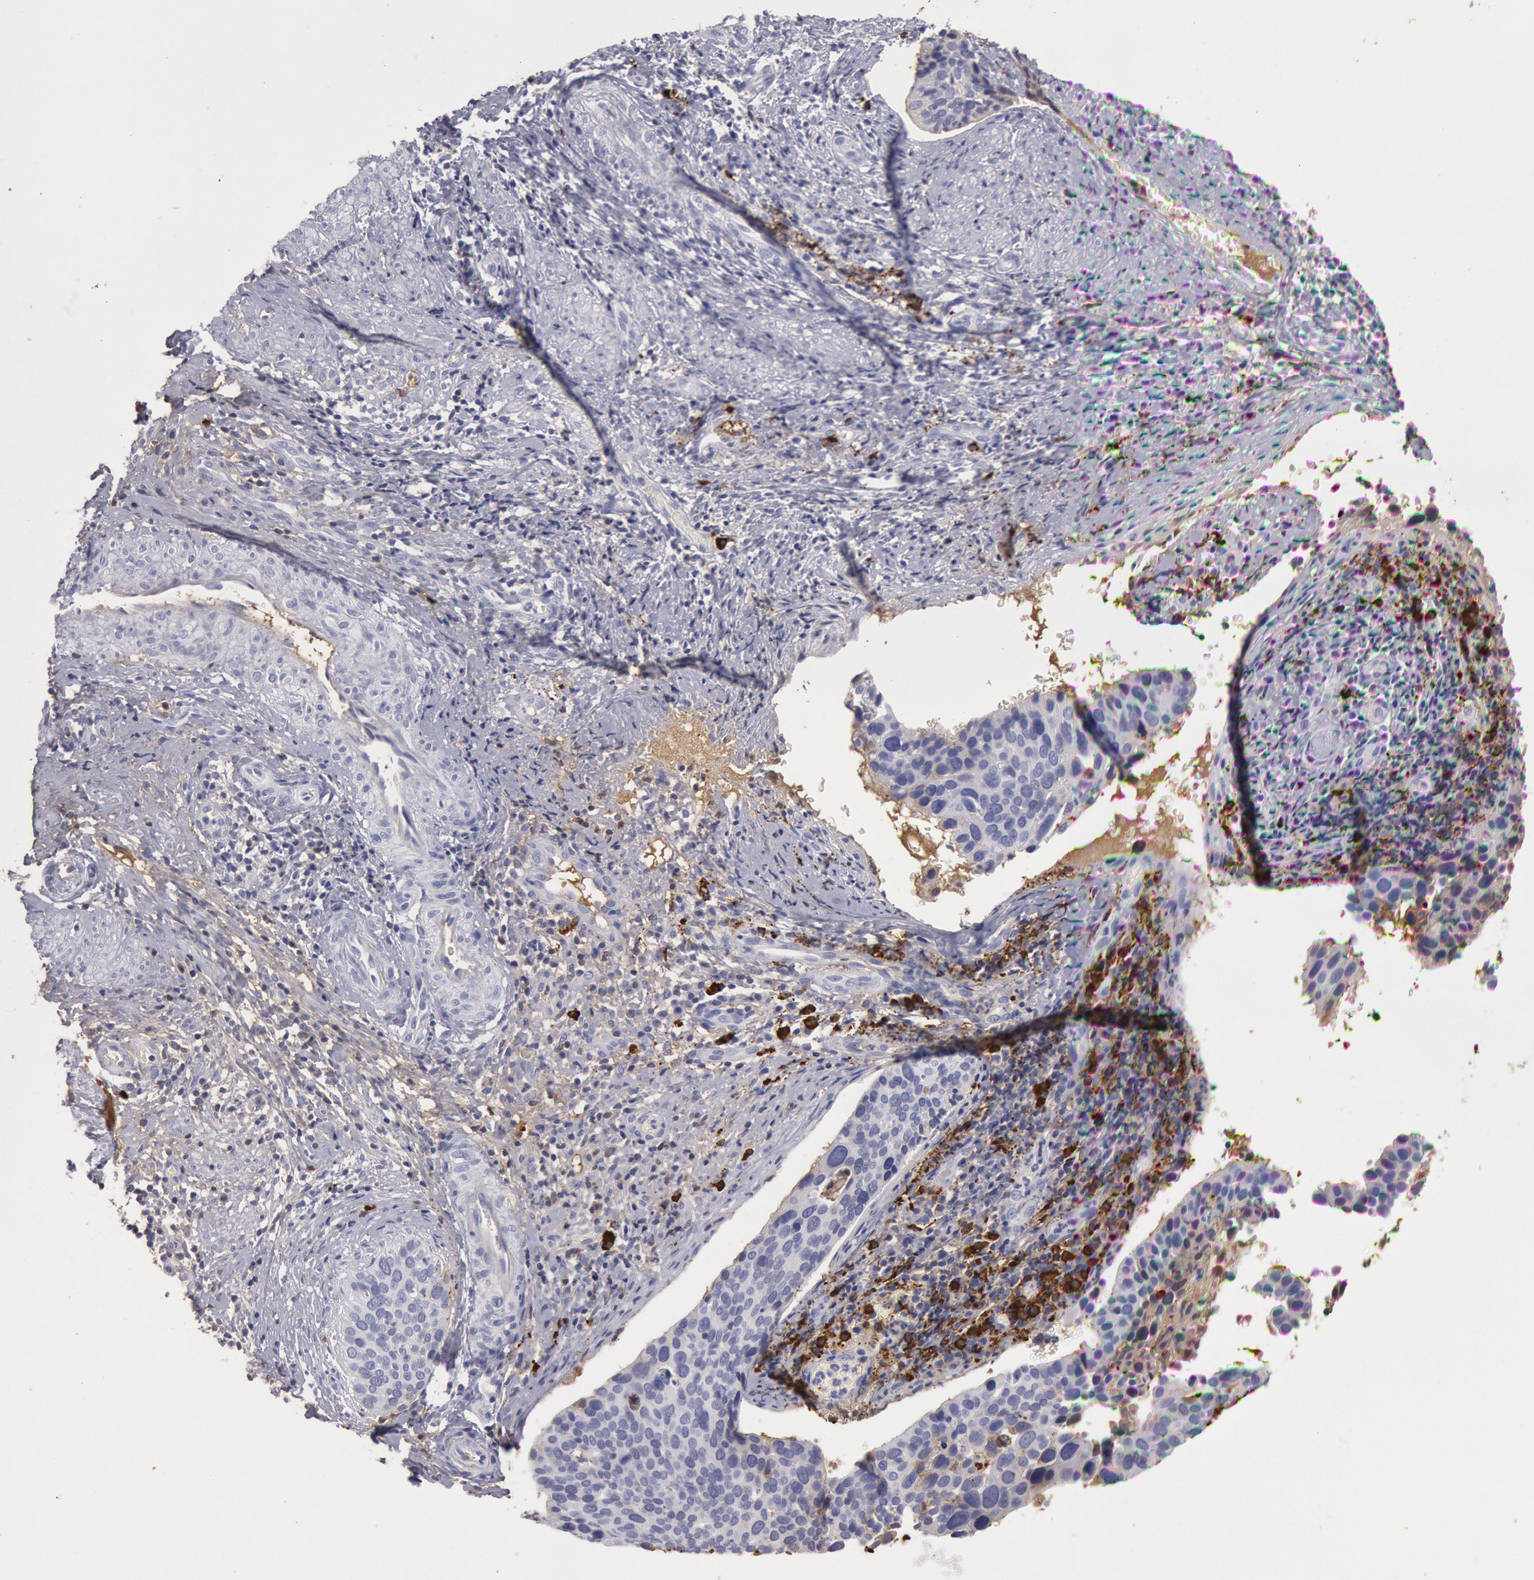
{"staining": {"intensity": "negative", "quantity": "none", "location": "none"}, "tissue": "cervical cancer", "cell_type": "Tumor cells", "image_type": "cancer", "snomed": [{"axis": "morphology", "description": "Squamous cell carcinoma, NOS"}, {"axis": "topography", "description": "Cervix"}], "caption": "Protein analysis of cervical squamous cell carcinoma reveals no significant staining in tumor cells.", "gene": "IGHA1", "patient": {"sex": "female", "age": 31}}